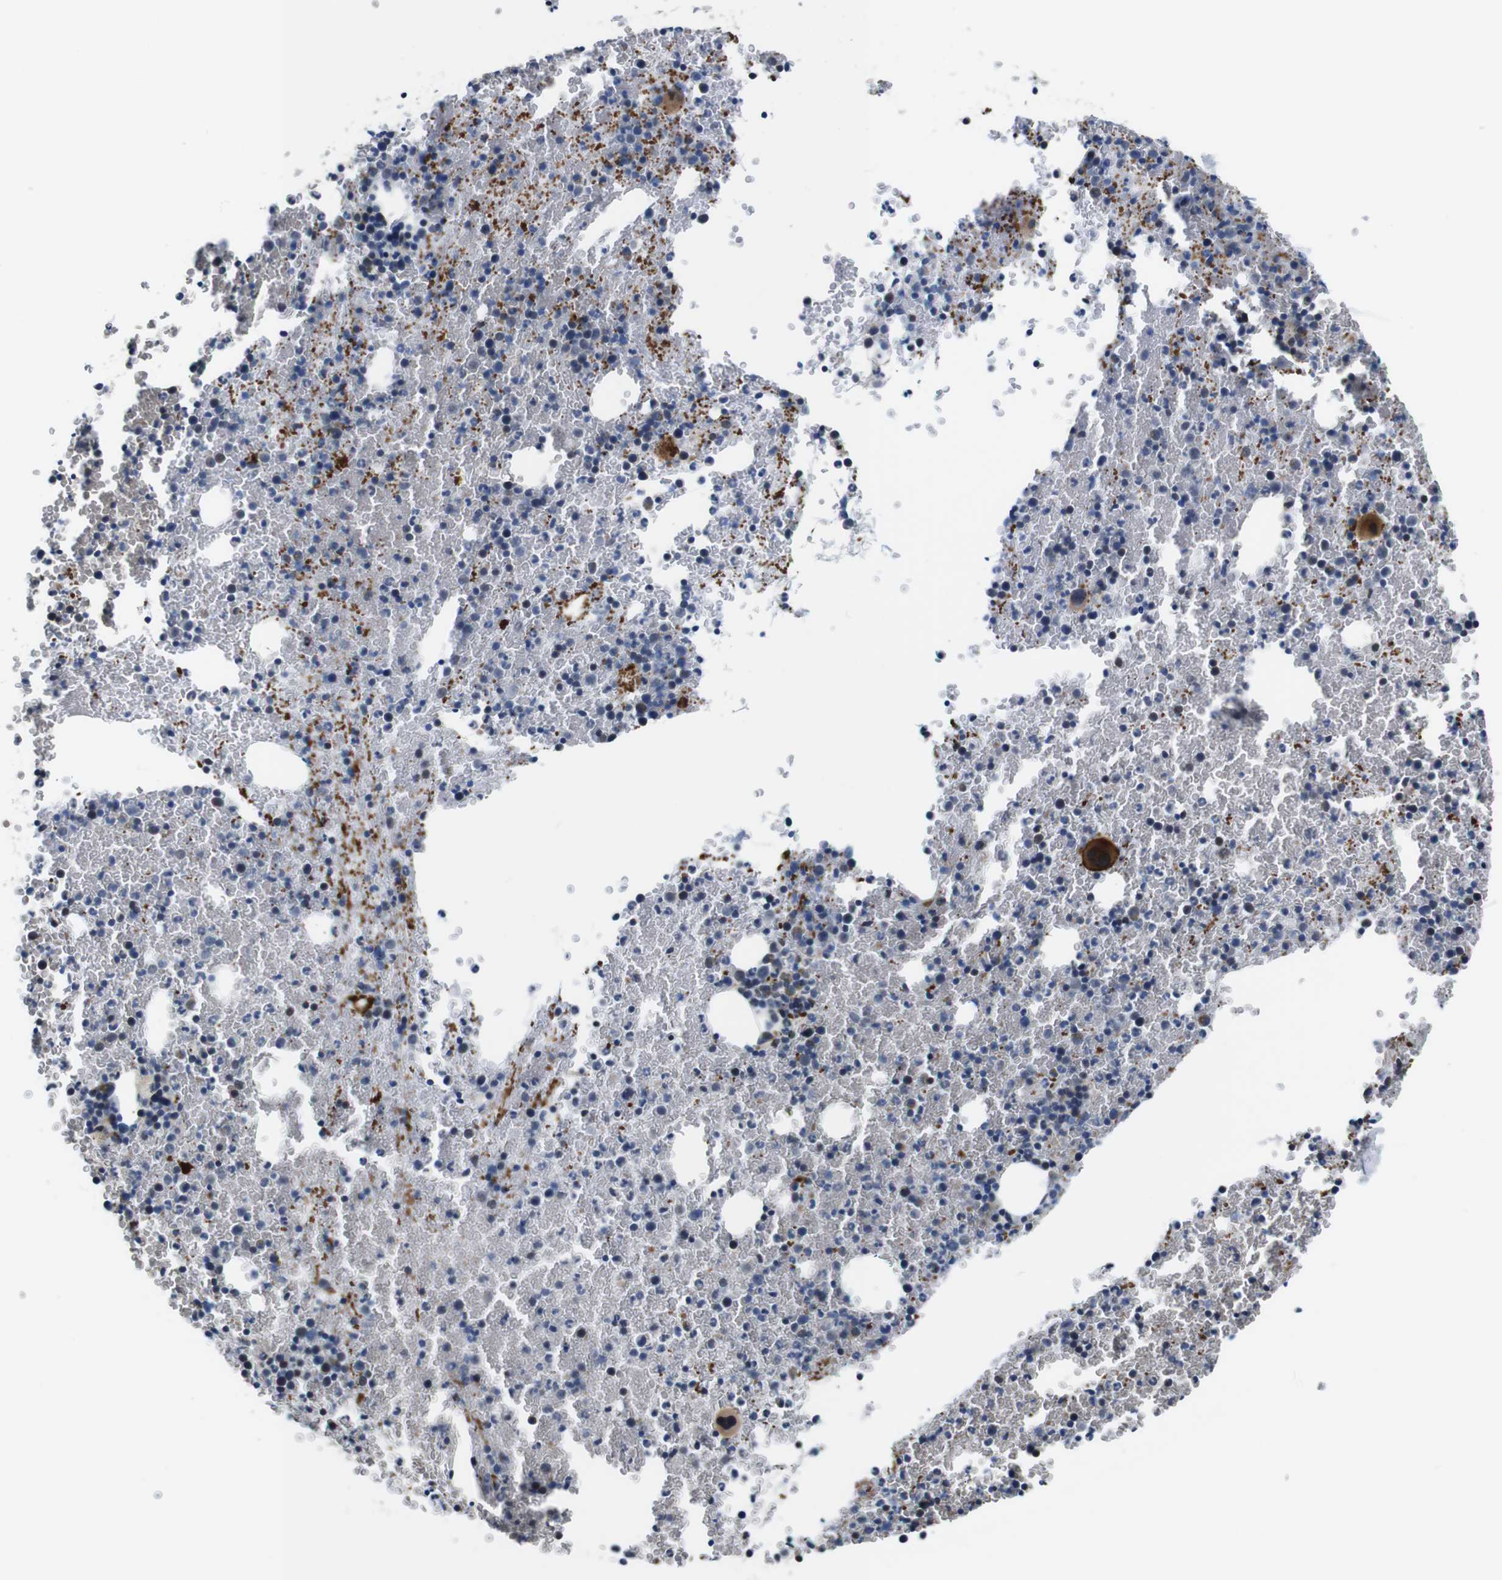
{"staining": {"intensity": "strong", "quantity": "<25%", "location": "cytoplasmic/membranous,nuclear"}, "tissue": "bone marrow", "cell_type": "Hematopoietic cells", "image_type": "normal", "snomed": [{"axis": "morphology", "description": "Normal tissue, NOS"}, {"axis": "morphology", "description": "Inflammation, NOS"}, {"axis": "topography", "description": "Bone marrow"}], "caption": "Strong cytoplasmic/membranous,nuclear protein positivity is identified in approximately <25% of hematopoietic cells in bone marrow.", "gene": "ILDR2", "patient": {"sex": "female", "age": 17}}